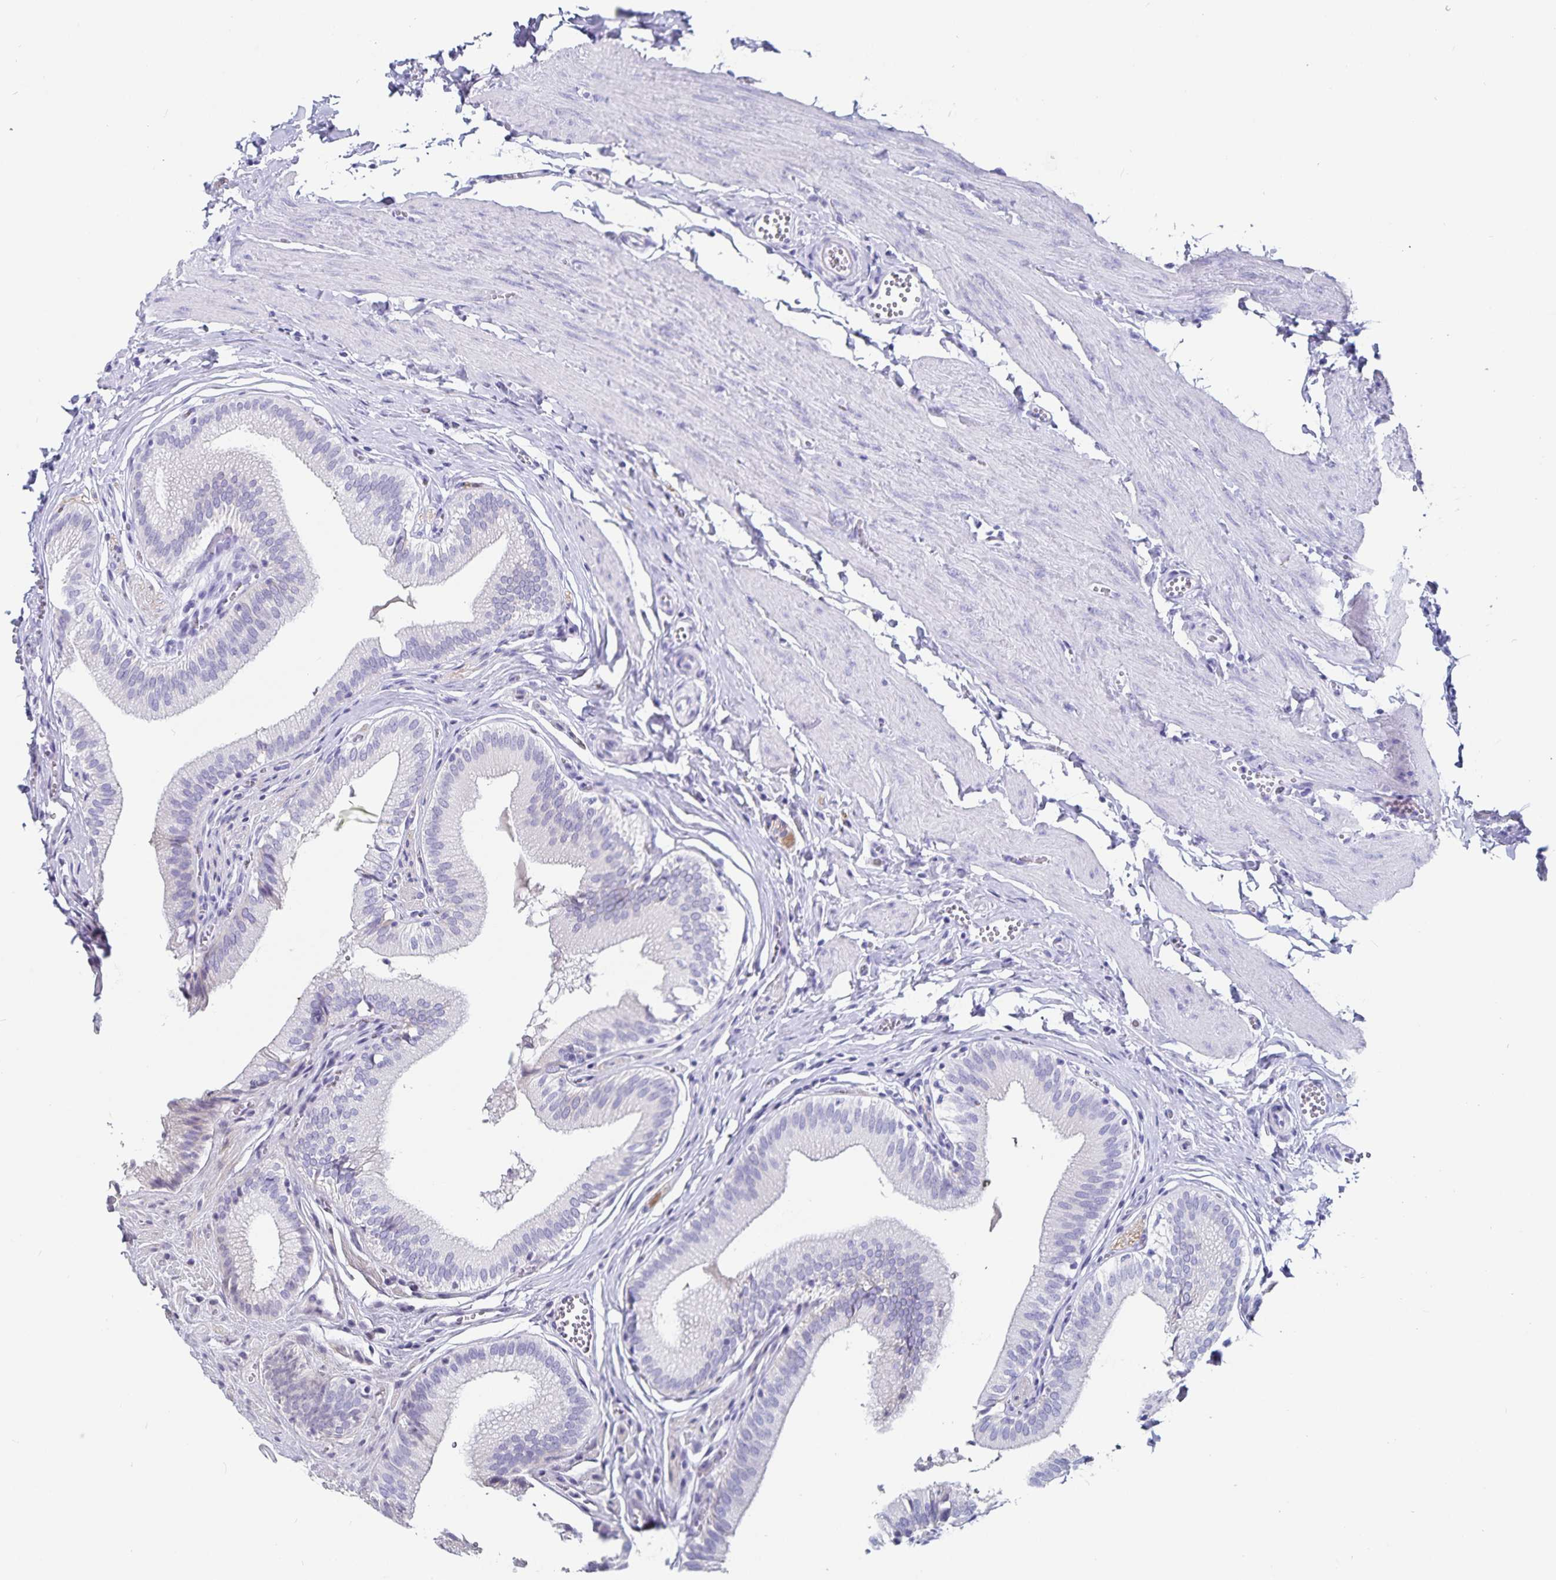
{"staining": {"intensity": "negative", "quantity": "none", "location": "none"}, "tissue": "gallbladder", "cell_type": "Glandular cells", "image_type": "normal", "snomed": [{"axis": "morphology", "description": "Normal tissue, NOS"}, {"axis": "topography", "description": "Gallbladder"}, {"axis": "topography", "description": "Peripheral nerve tissue"}], "caption": "High magnification brightfield microscopy of unremarkable gallbladder stained with DAB (3,3'-diaminobenzidine) (brown) and counterstained with hematoxylin (blue): glandular cells show no significant expression. The staining was performed using DAB to visualize the protein expression in brown, while the nuclei were stained in blue with hematoxylin (Magnification: 20x).", "gene": "C19orf73", "patient": {"sex": "male", "age": 17}}